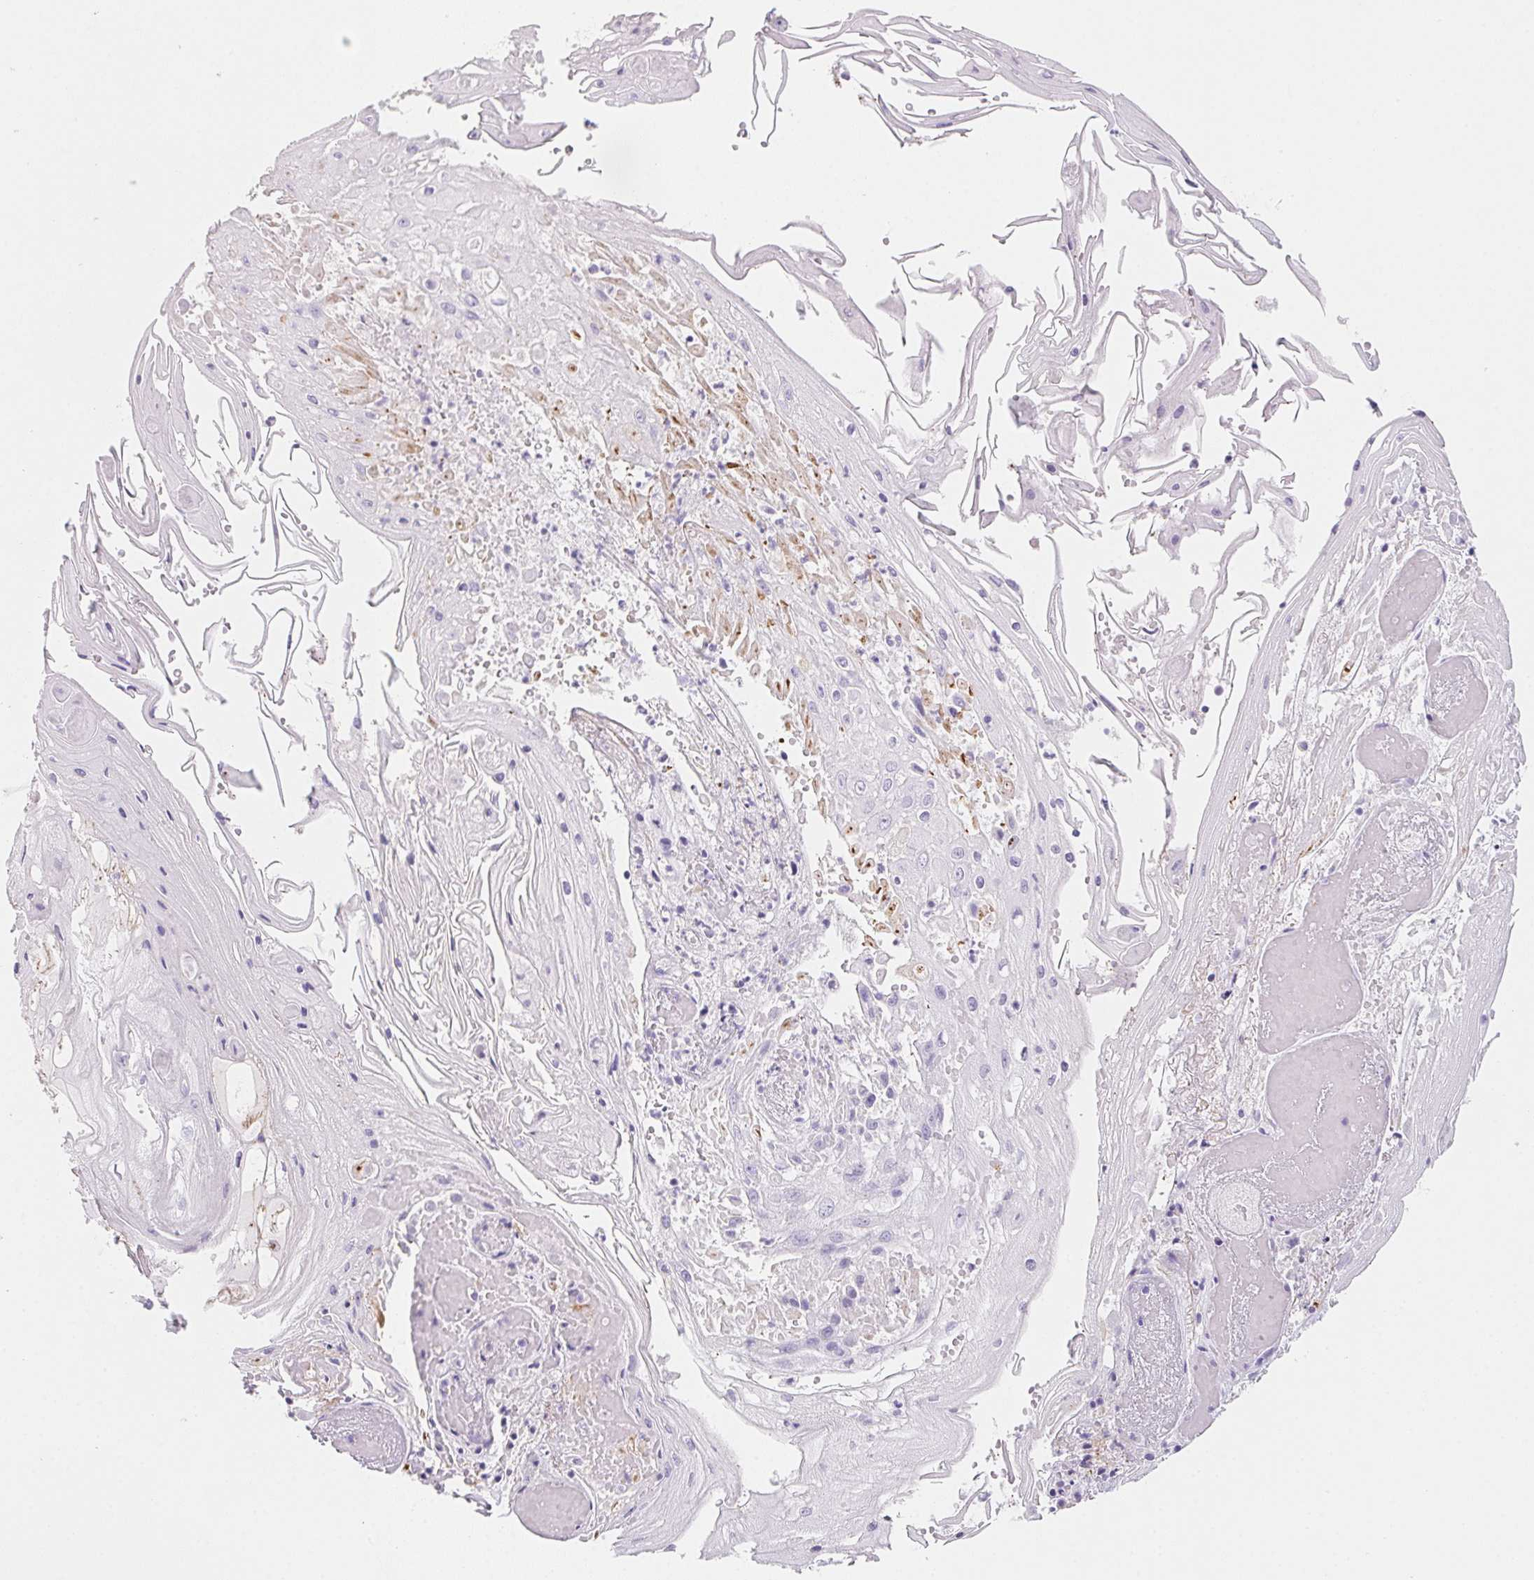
{"staining": {"intensity": "negative", "quantity": "none", "location": "none"}, "tissue": "skin cancer", "cell_type": "Tumor cells", "image_type": "cancer", "snomed": [{"axis": "morphology", "description": "Squamous cell carcinoma, NOS"}, {"axis": "topography", "description": "Skin"}], "caption": "Micrograph shows no significant protein staining in tumor cells of squamous cell carcinoma (skin).", "gene": "MYL4", "patient": {"sex": "male", "age": 70}}